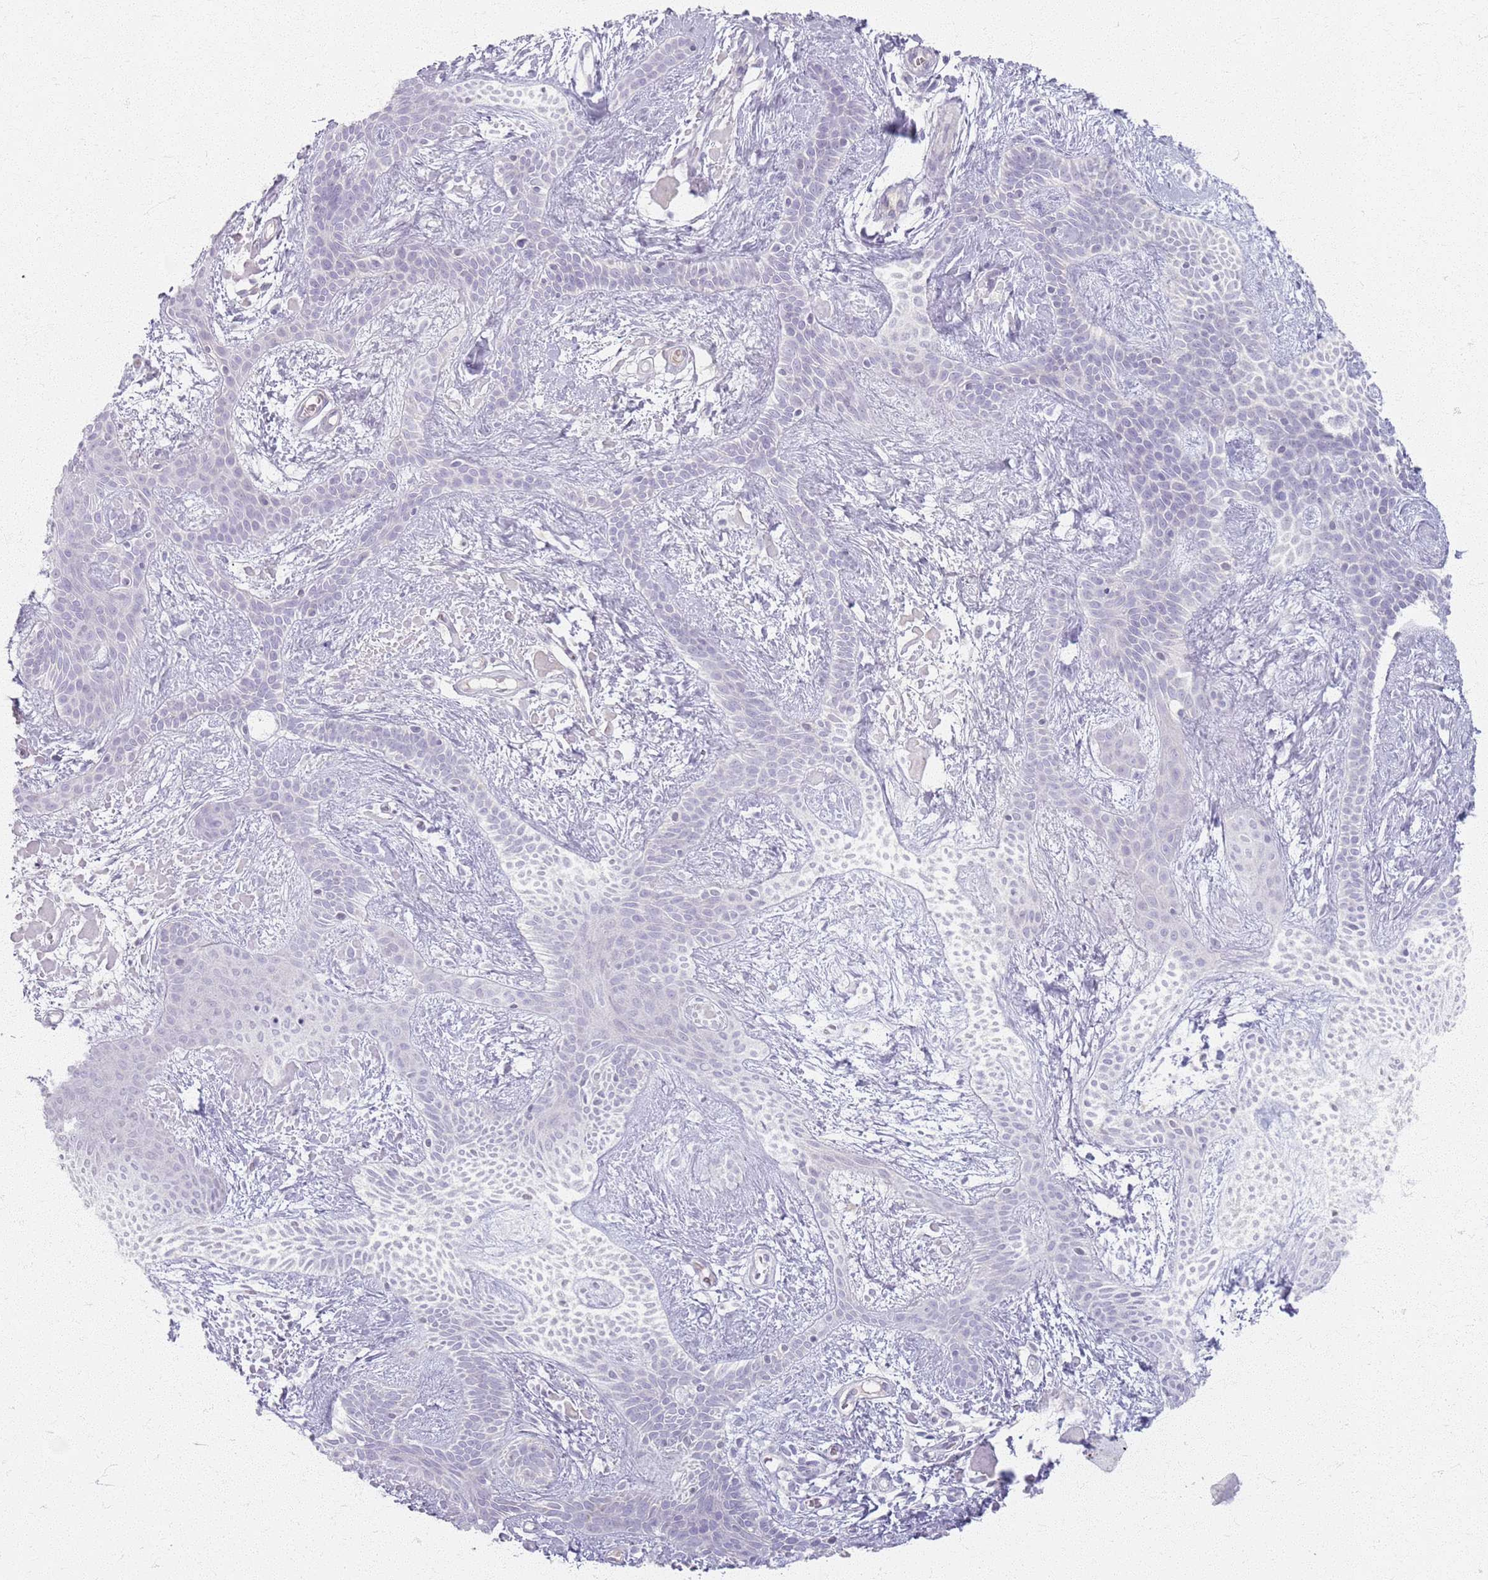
{"staining": {"intensity": "negative", "quantity": "none", "location": "none"}, "tissue": "skin cancer", "cell_type": "Tumor cells", "image_type": "cancer", "snomed": [{"axis": "morphology", "description": "Basal cell carcinoma"}, {"axis": "topography", "description": "Skin"}], "caption": "Immunohistochemical staining of skin basal cell carcinoma displays no significant expression in tumor cells.", "gene": "CRIPT", "patient": {"sex": "male", "age": 78}}